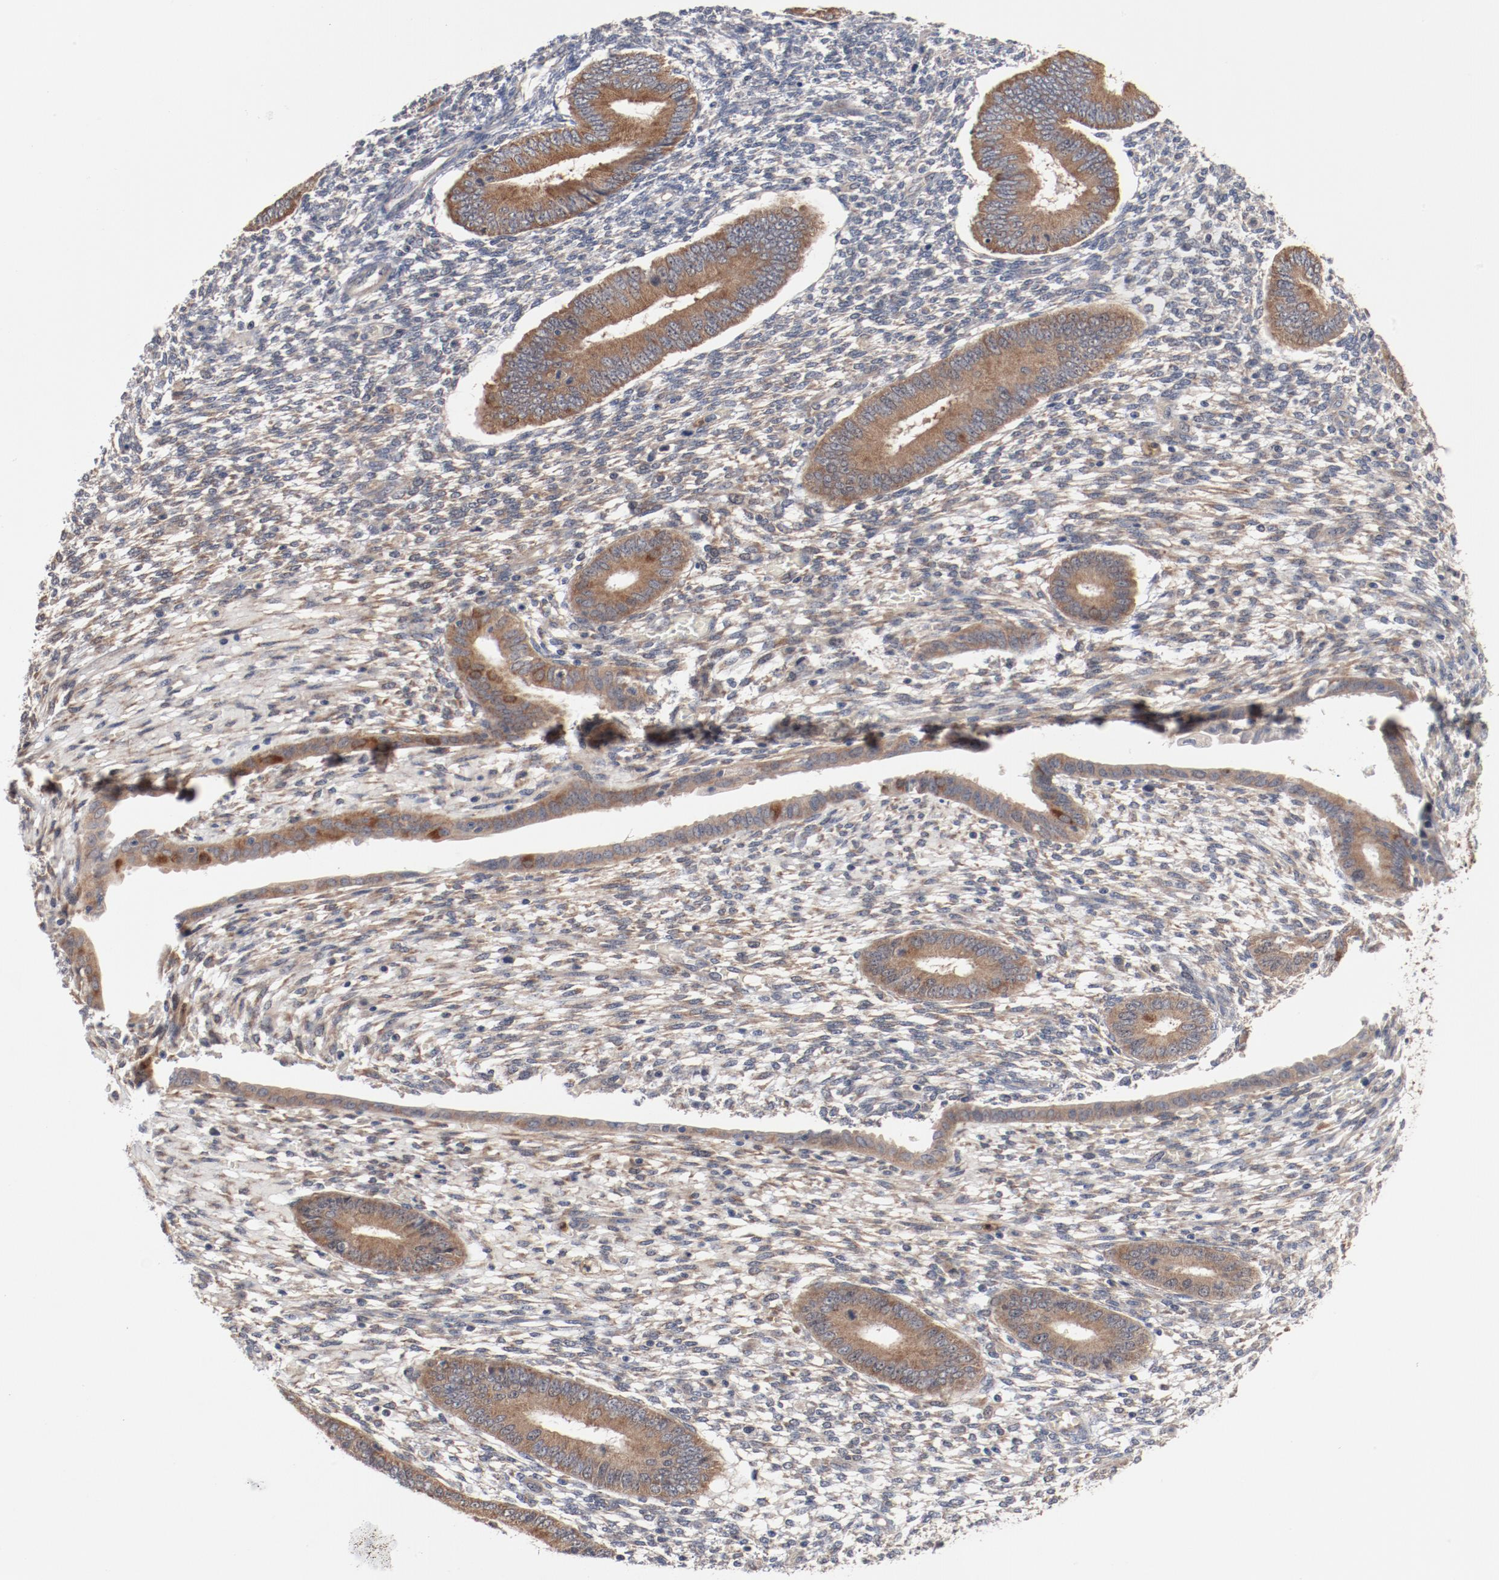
{"staining": {"intensity": "weak", "quantity": "25%-75%", "location": "cytoplasmic/membranous"}, "tissue": "endometrium", "cell_type": "Cells in endometrial stroma", "image_type": "normal", "snomed": [{"axis": "morphology", "description": "Normal tissue, NOS"}, {"axis": "topography", "description": "Endometrium"}], "caption": "Human endometrium stained for a protein (brown) demonstrates weak cytoplasmic/membranous positive expression in about 25%-75% of cells in endometrial stroma.", "gene": "RNASE11", "patient": {"sex": "female", "age": 42}}